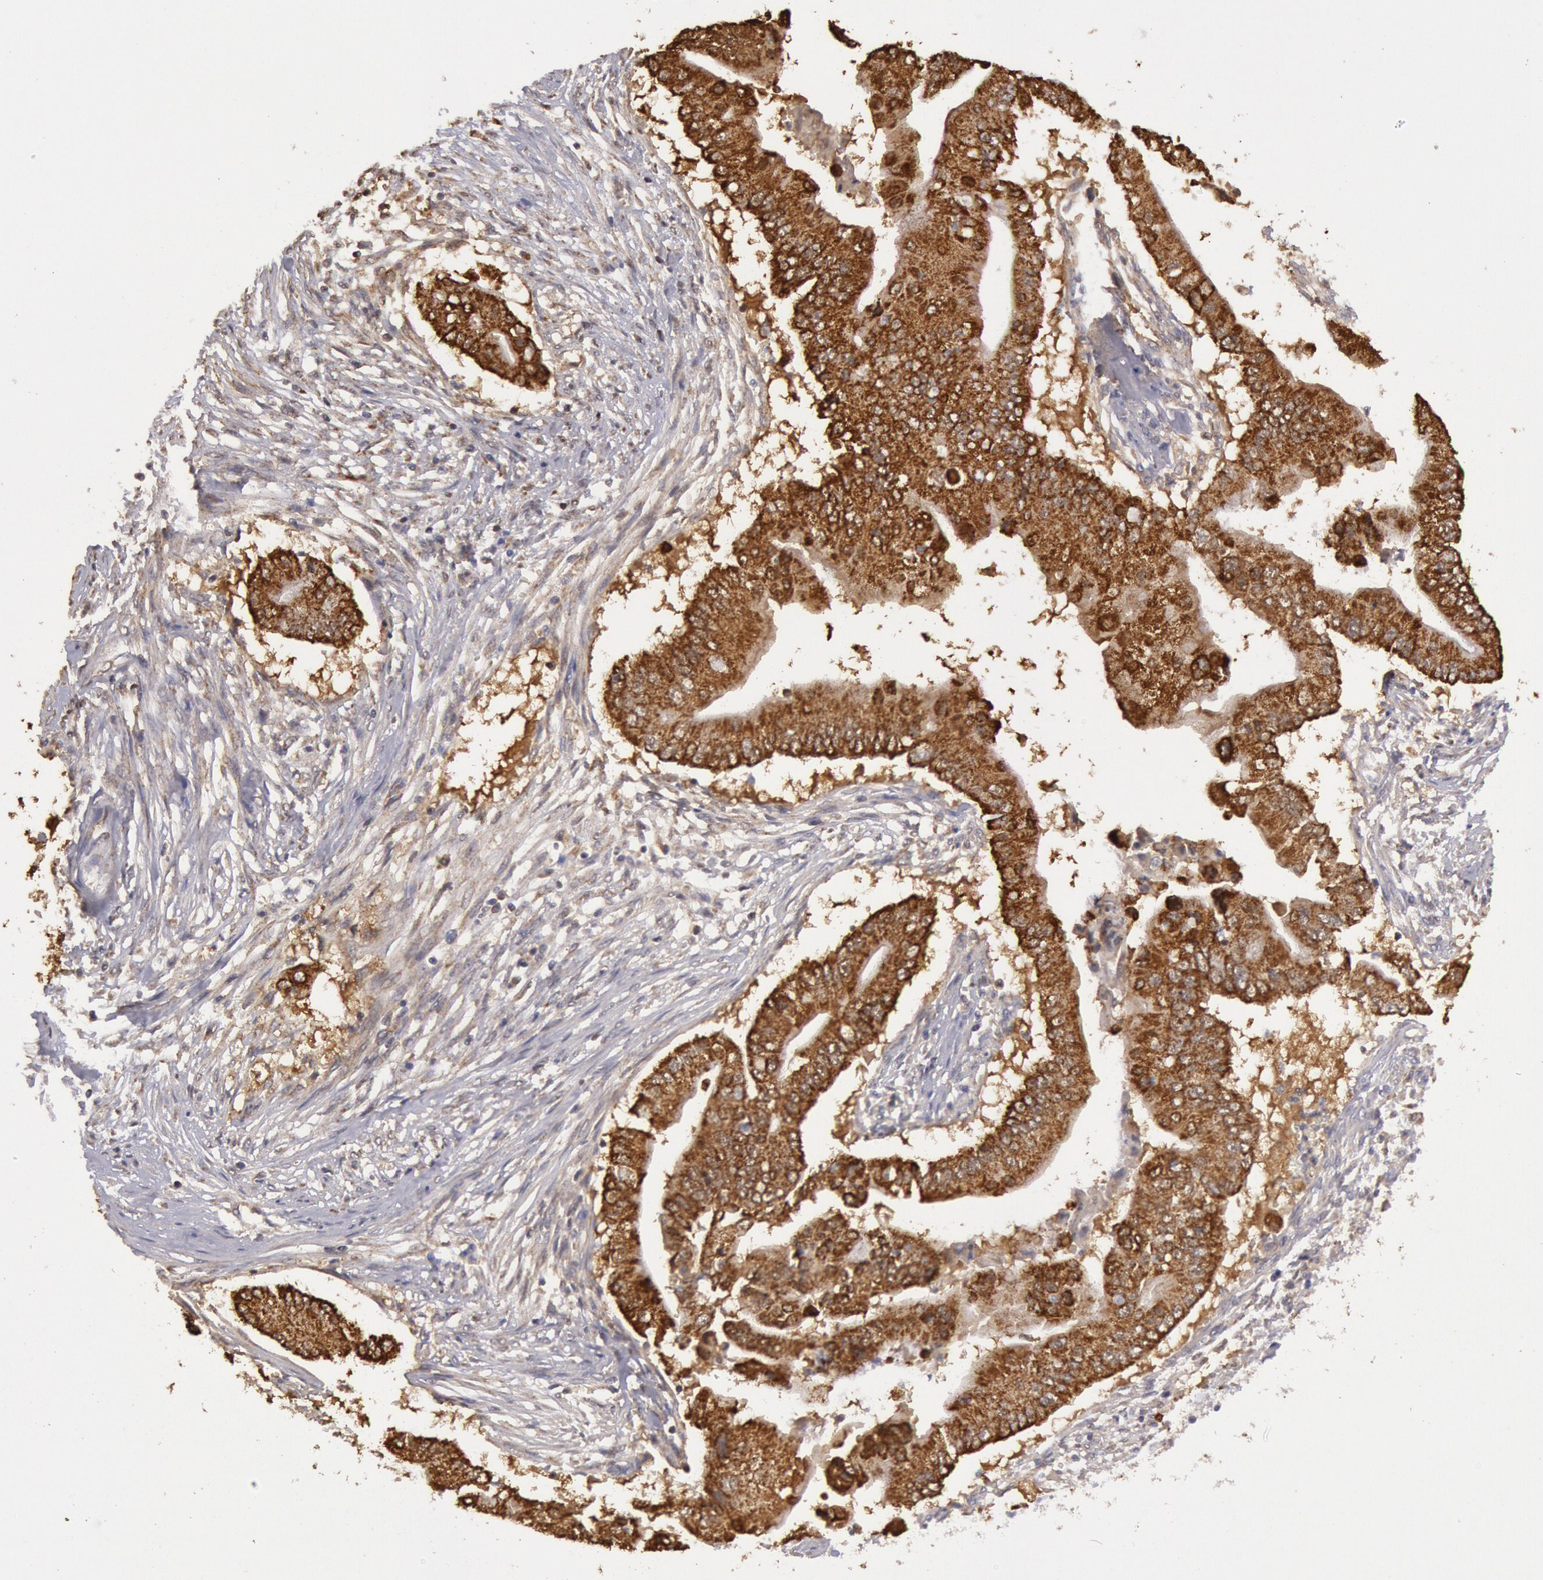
{"staining": {"intensity": "strong", "quantity": ">75%", "location": "cytoplasmic/membranous"}, "tissue": "pancreatic cancer", "cell_type": "Tumor cells", "image_type": "cancer", "snomed": [{"axis": "morphology", "description": "Adenocarcinoma, NOS"}, {"axis": "topography", "description": "Pancreas"}], "caption": "Adenocarcinoma (pancreatic) was stained to show a protein in brown. There is high levels of strong cytoplasmic/membranous positivity in about >75% of tumor cells. Immunohistochemistry (ihc) stains the protein of interest in brown and the nuclei are stained blue.", "gene": "MPST", "patient": {"sex": "male", "age": 62}}